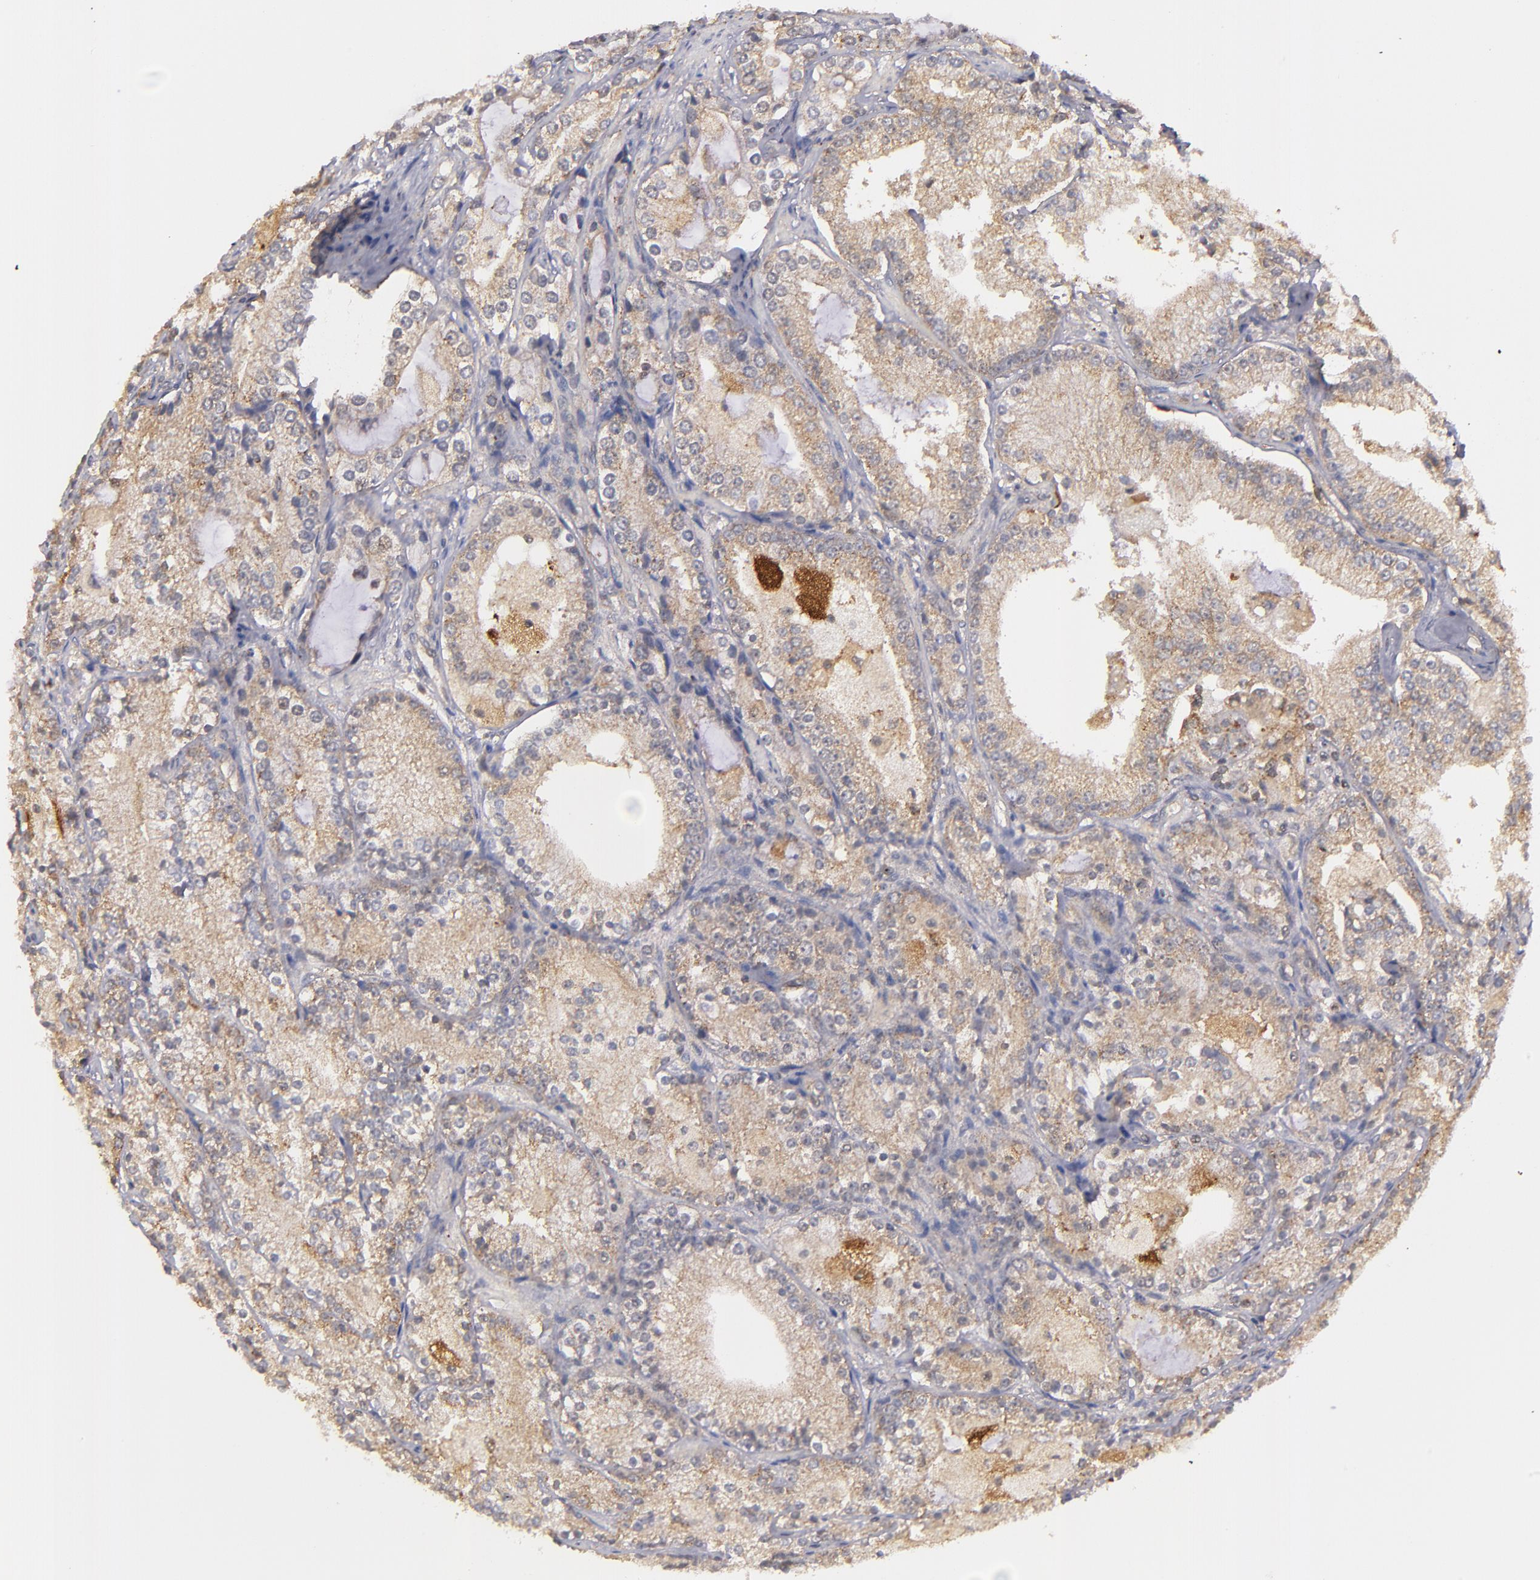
{"staining": {"intensity": "moderate", "quantity": ">75%", "location": "cytoplasmic/membranous"}, "tissue": "prostate cancer", "cell_type": "Tumor cells", "image_type": "cancer", "snomed": [{"axis": "morphology", "description": "Adenocarcinoma, High grade"}, {"axis": "topography", "description": "Prostate"}], "caption": "Immunohistochemistry (IHC) image of neoplastic tissue: prostate cancer stained using IHC demonstrates medium levels of moderate protein expression localized specifically in the cytoplasmic/membranous of tumor cells, appearing as a cytoplasmic/membranous brown color.", "gene": "ZFYVE1", "patient": {"sex": "male", "age": 63}}